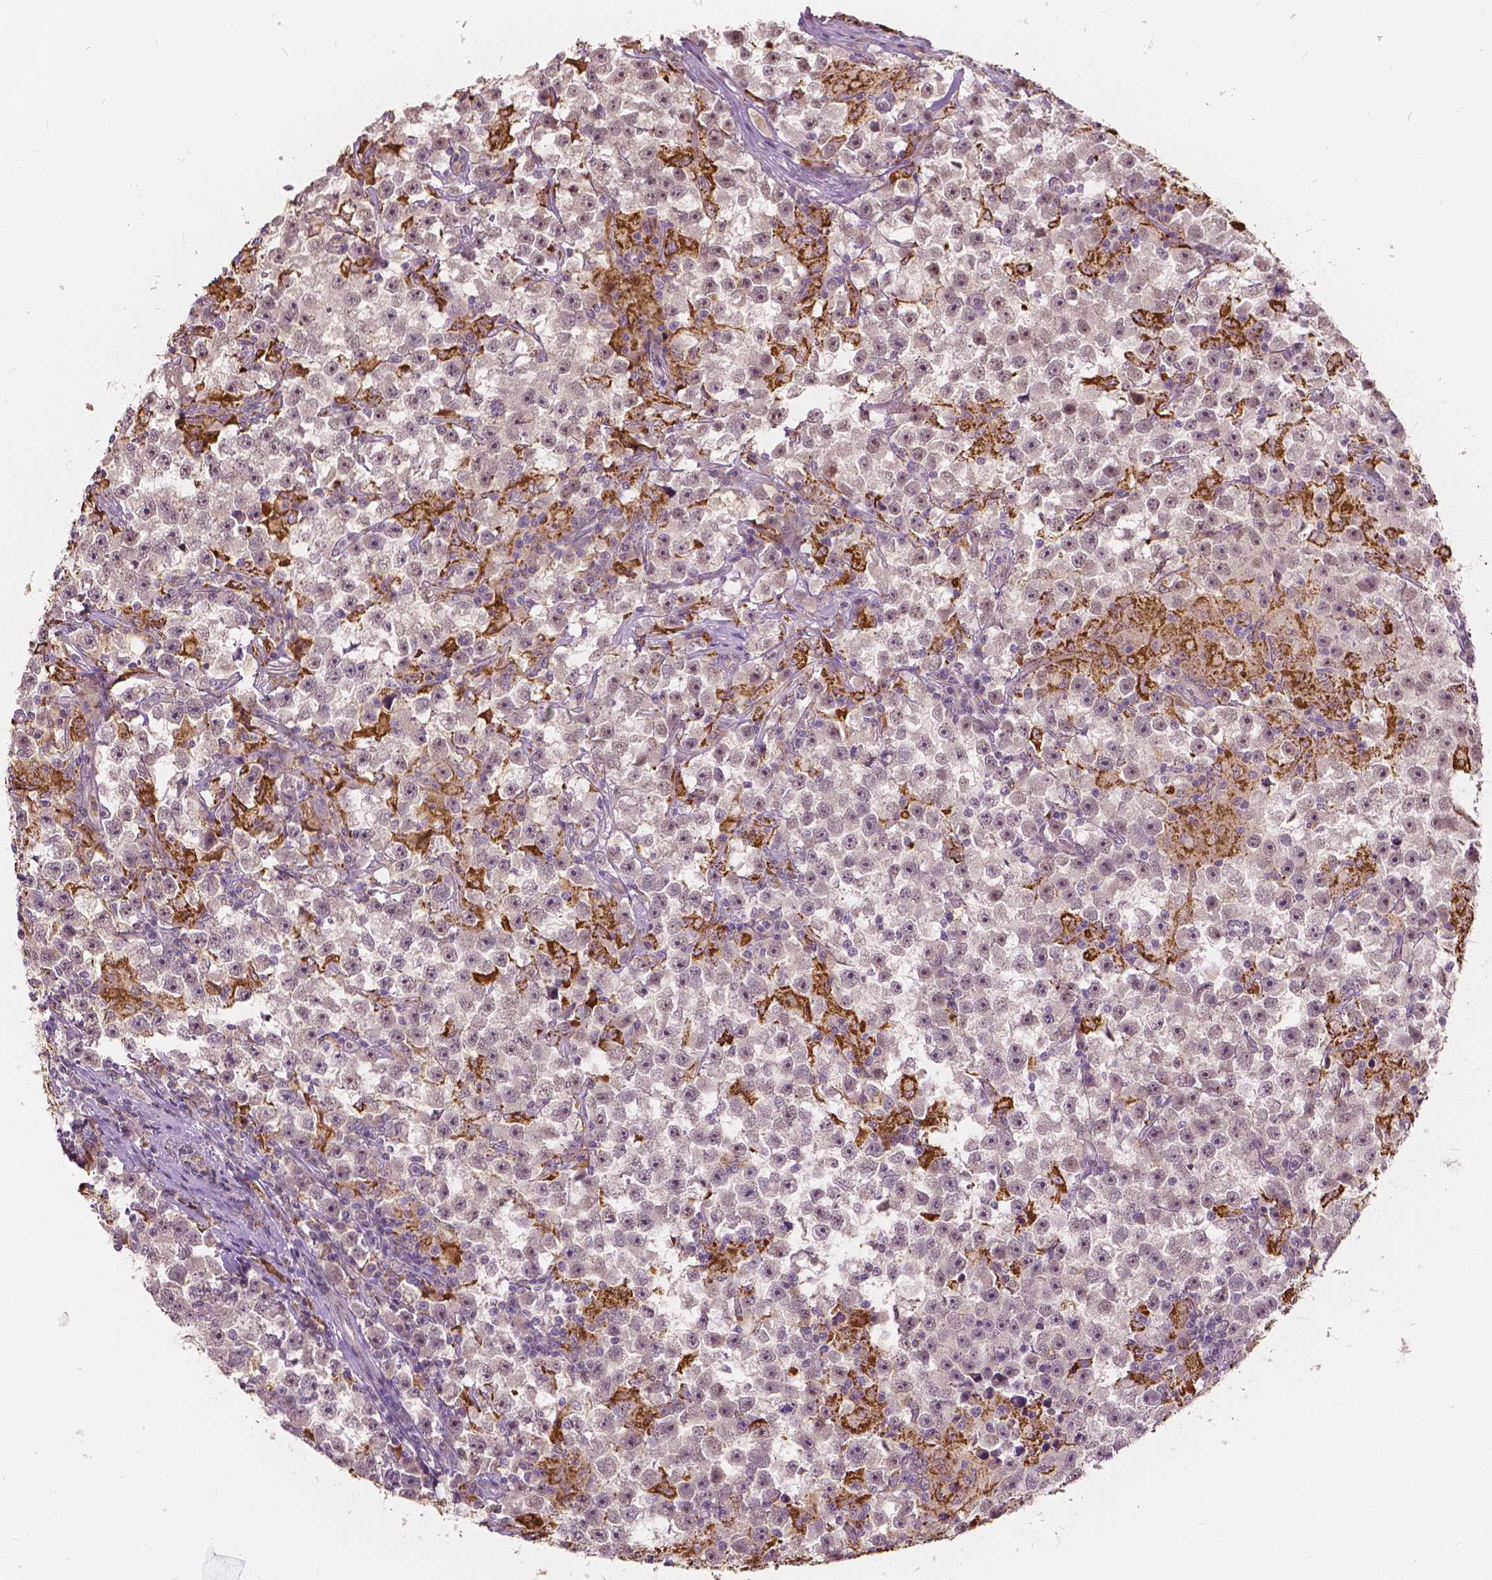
{"staining": {"intensity": "weak", "quantity": "25%-75%", "location": "nuclear"}, "tissue": "testis cancer", "cell_type": "Tumor cells", "image_type": "cancer", "snomed": [{"axis": "morphology", "description": "Seminoma, NOS"}, {"axis": "topography", "description": "Testis"}], "caption": "Testis seminoma tissue displays weak nuclear positivity in approximately 25%-75% of tumor cells", "gene": "DLX6", "patient": {"sex": "male", "age": 33}}